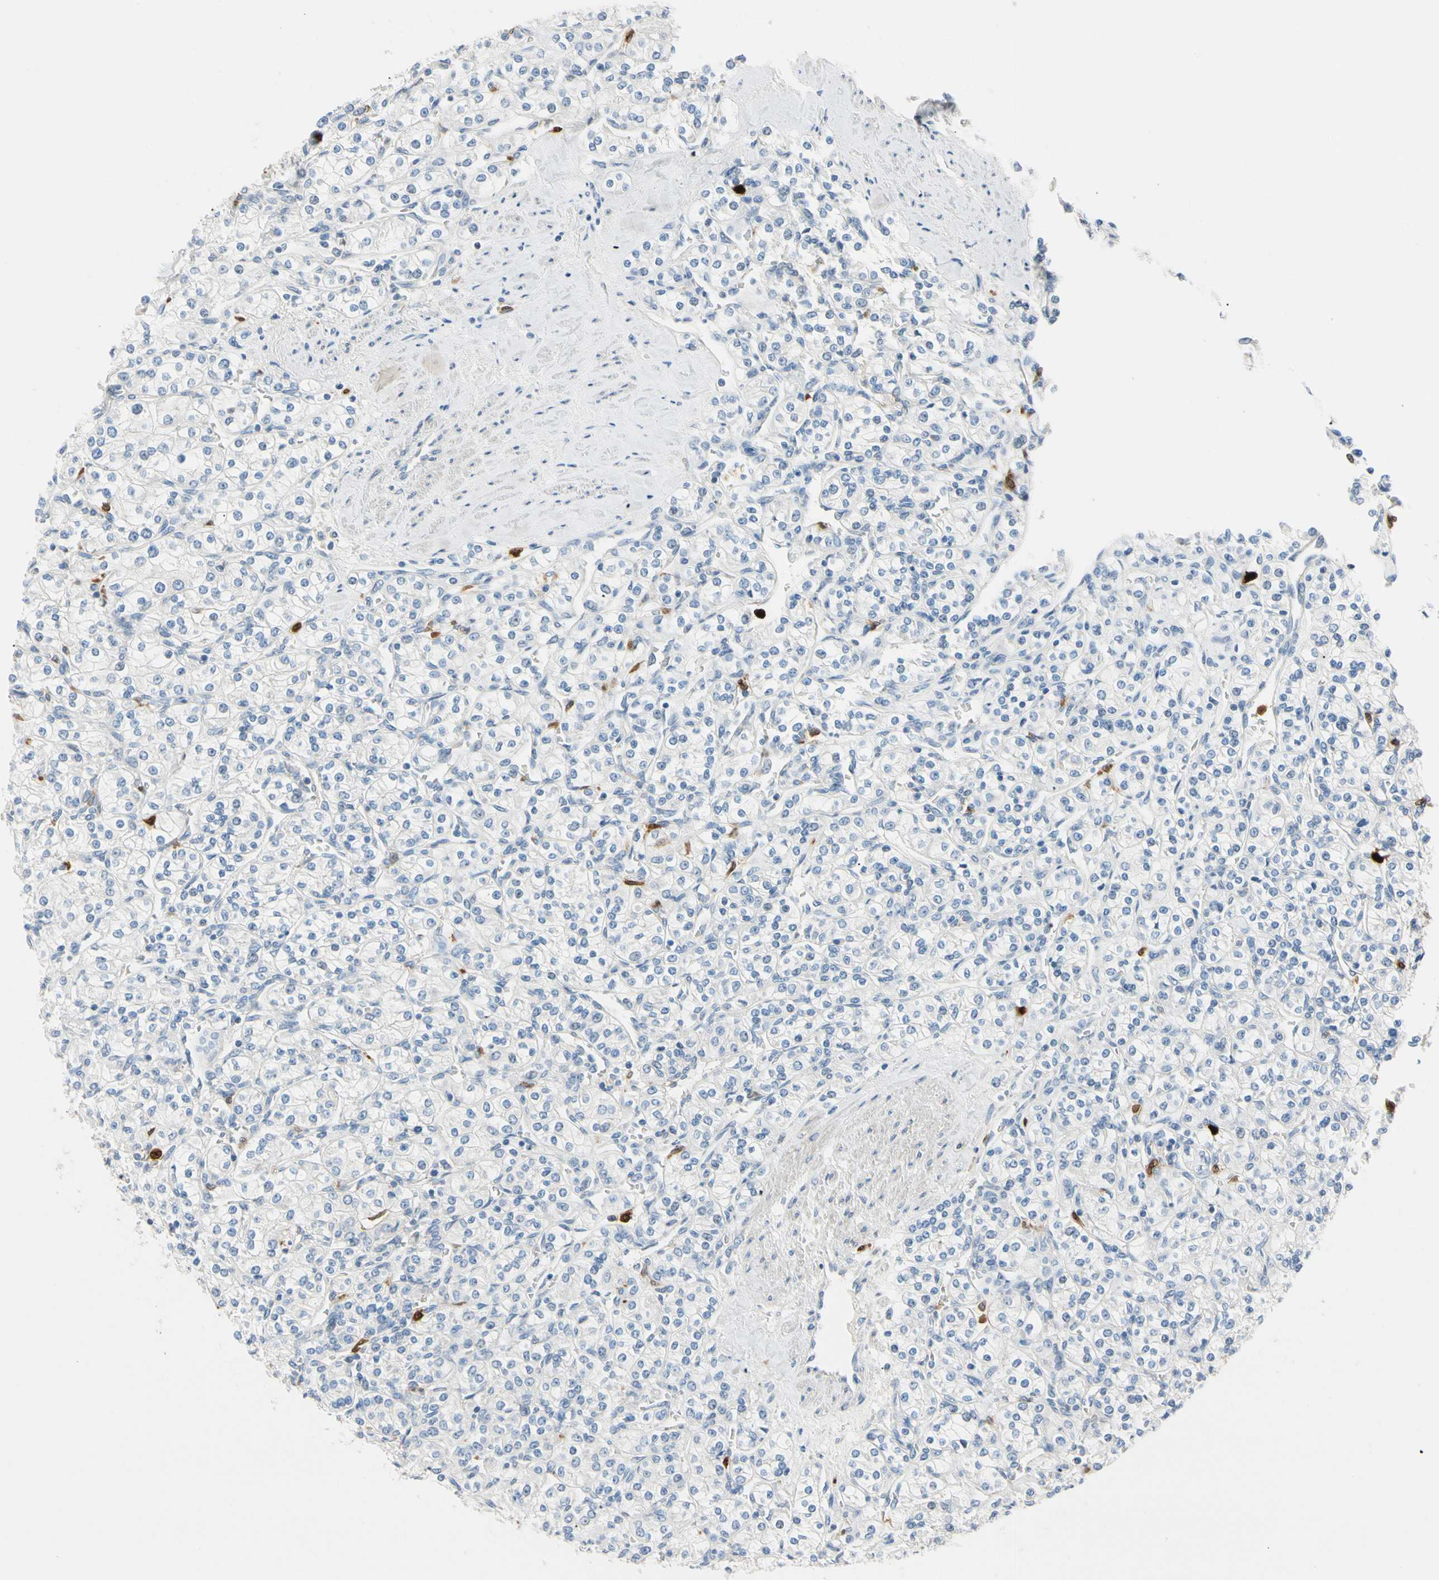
{"staining": {"intensity": "negative", "quantity": "none", "location": "none"}, "tissue": "renal cancer", "cell_type": "Tumor cells", "image_type": "cancer", "snomed": [{"axis": "morphology", "description": "Adenocarcinoma, NOS"}, {"axis": "topography", "description": "Kidney"}], "caption": "Protein analysis of renal cancer exhibits no significant positivity in tumor cells.", "gene": "TRAF5", "patient": {"sex": "male", "age": 77}}